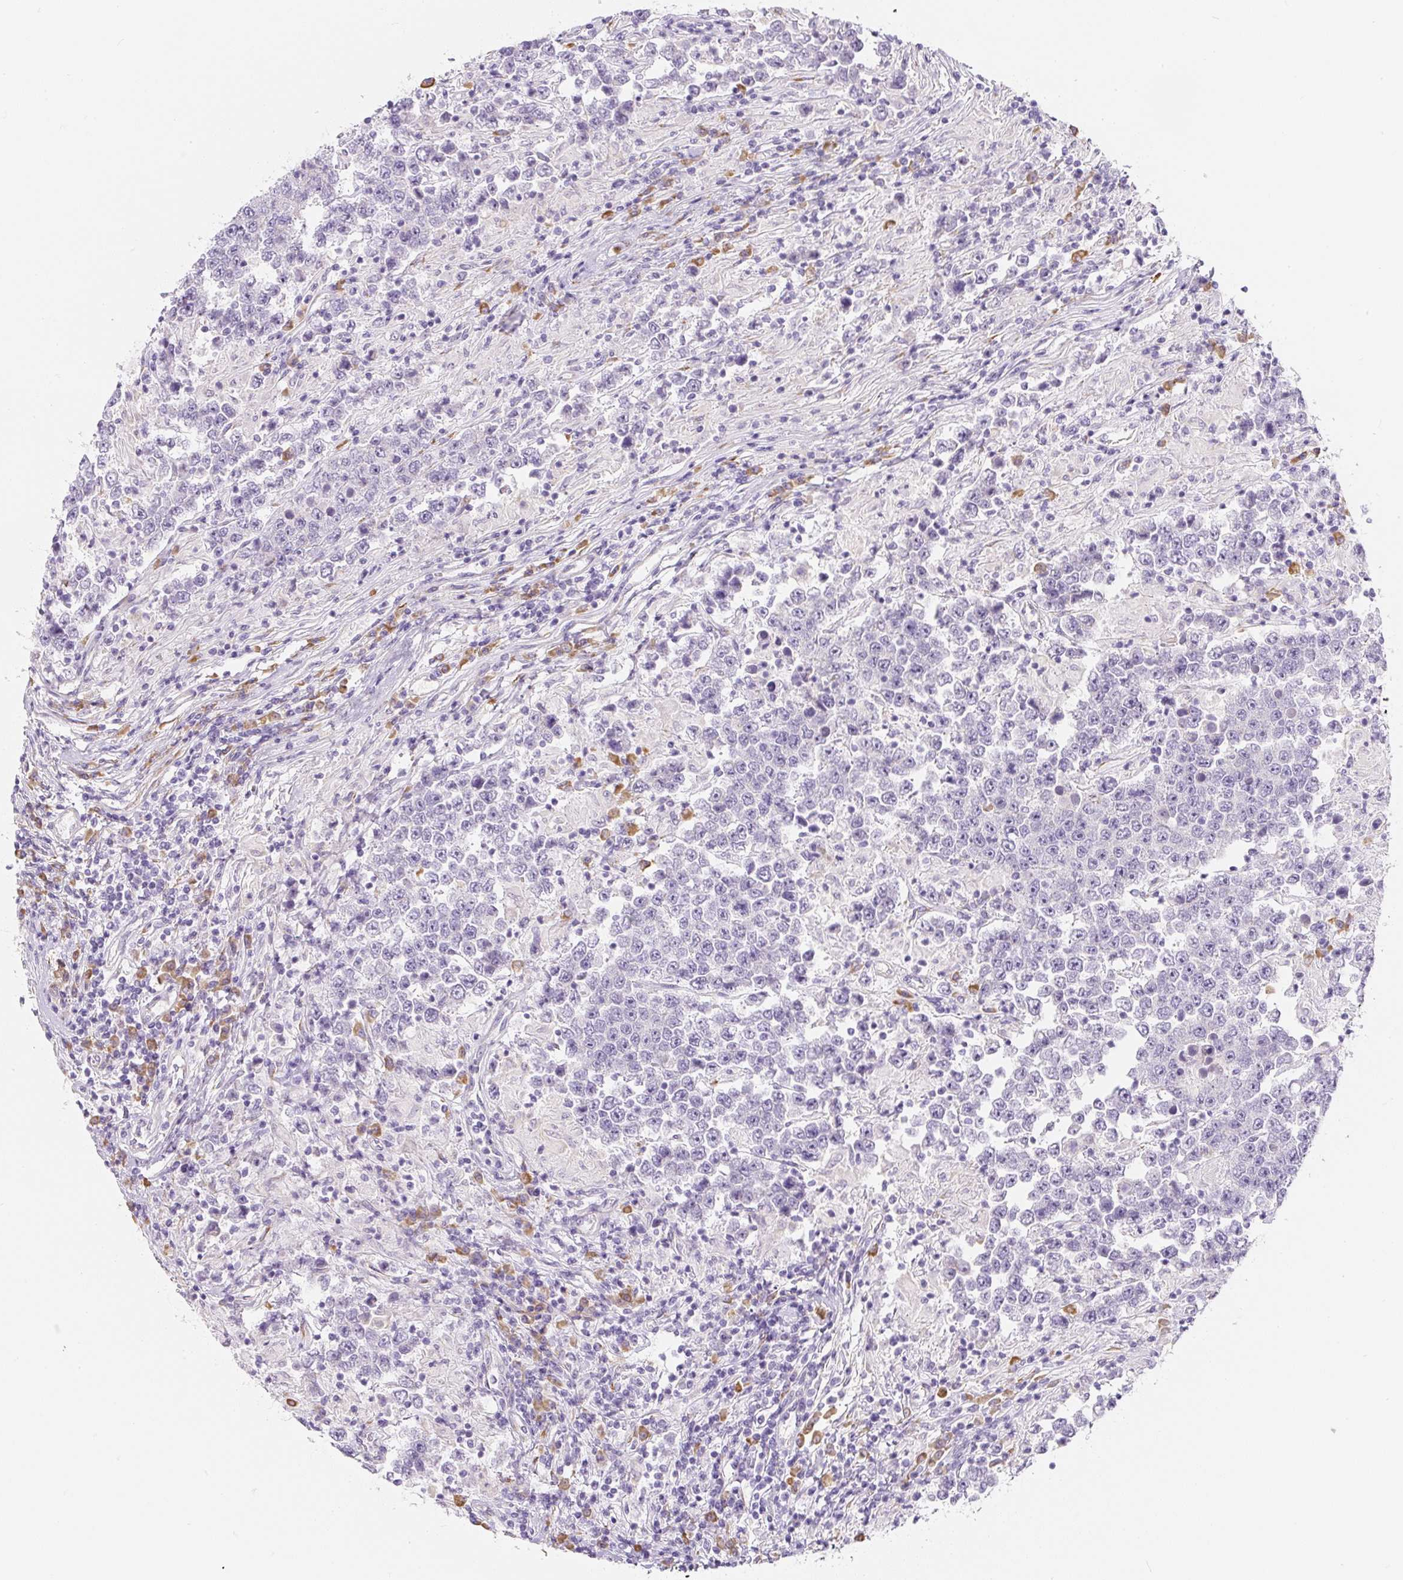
{"staining": {"intensity": "negative", "quantity": "none", "location": "none"}, "tissue": "testis cancer", "cell_type": "Tumor cells", "image_type": "cancer", "snomed": [{"axis": "morphology", "description": "Normal tissue, NOS"}, {"axis": "morphology", "description": "Urothelial carcinoma, High grade"}, {"axis": "morphology", "description": "Seminoma, NOS"}, {"axis": "morphology", "description": "Carcinoma, Embryonal, NOS"}, {"axis": "topography", "description": "Urinary bladder"}, {"axis": "topography", "description": "Testis"}], "caption": "Immunohistochemical staining of testis cancer exhibits no significant staining in tumor cells.", "gene": "PWWP3B", "patient": {"sex": "male", "age": 41}}